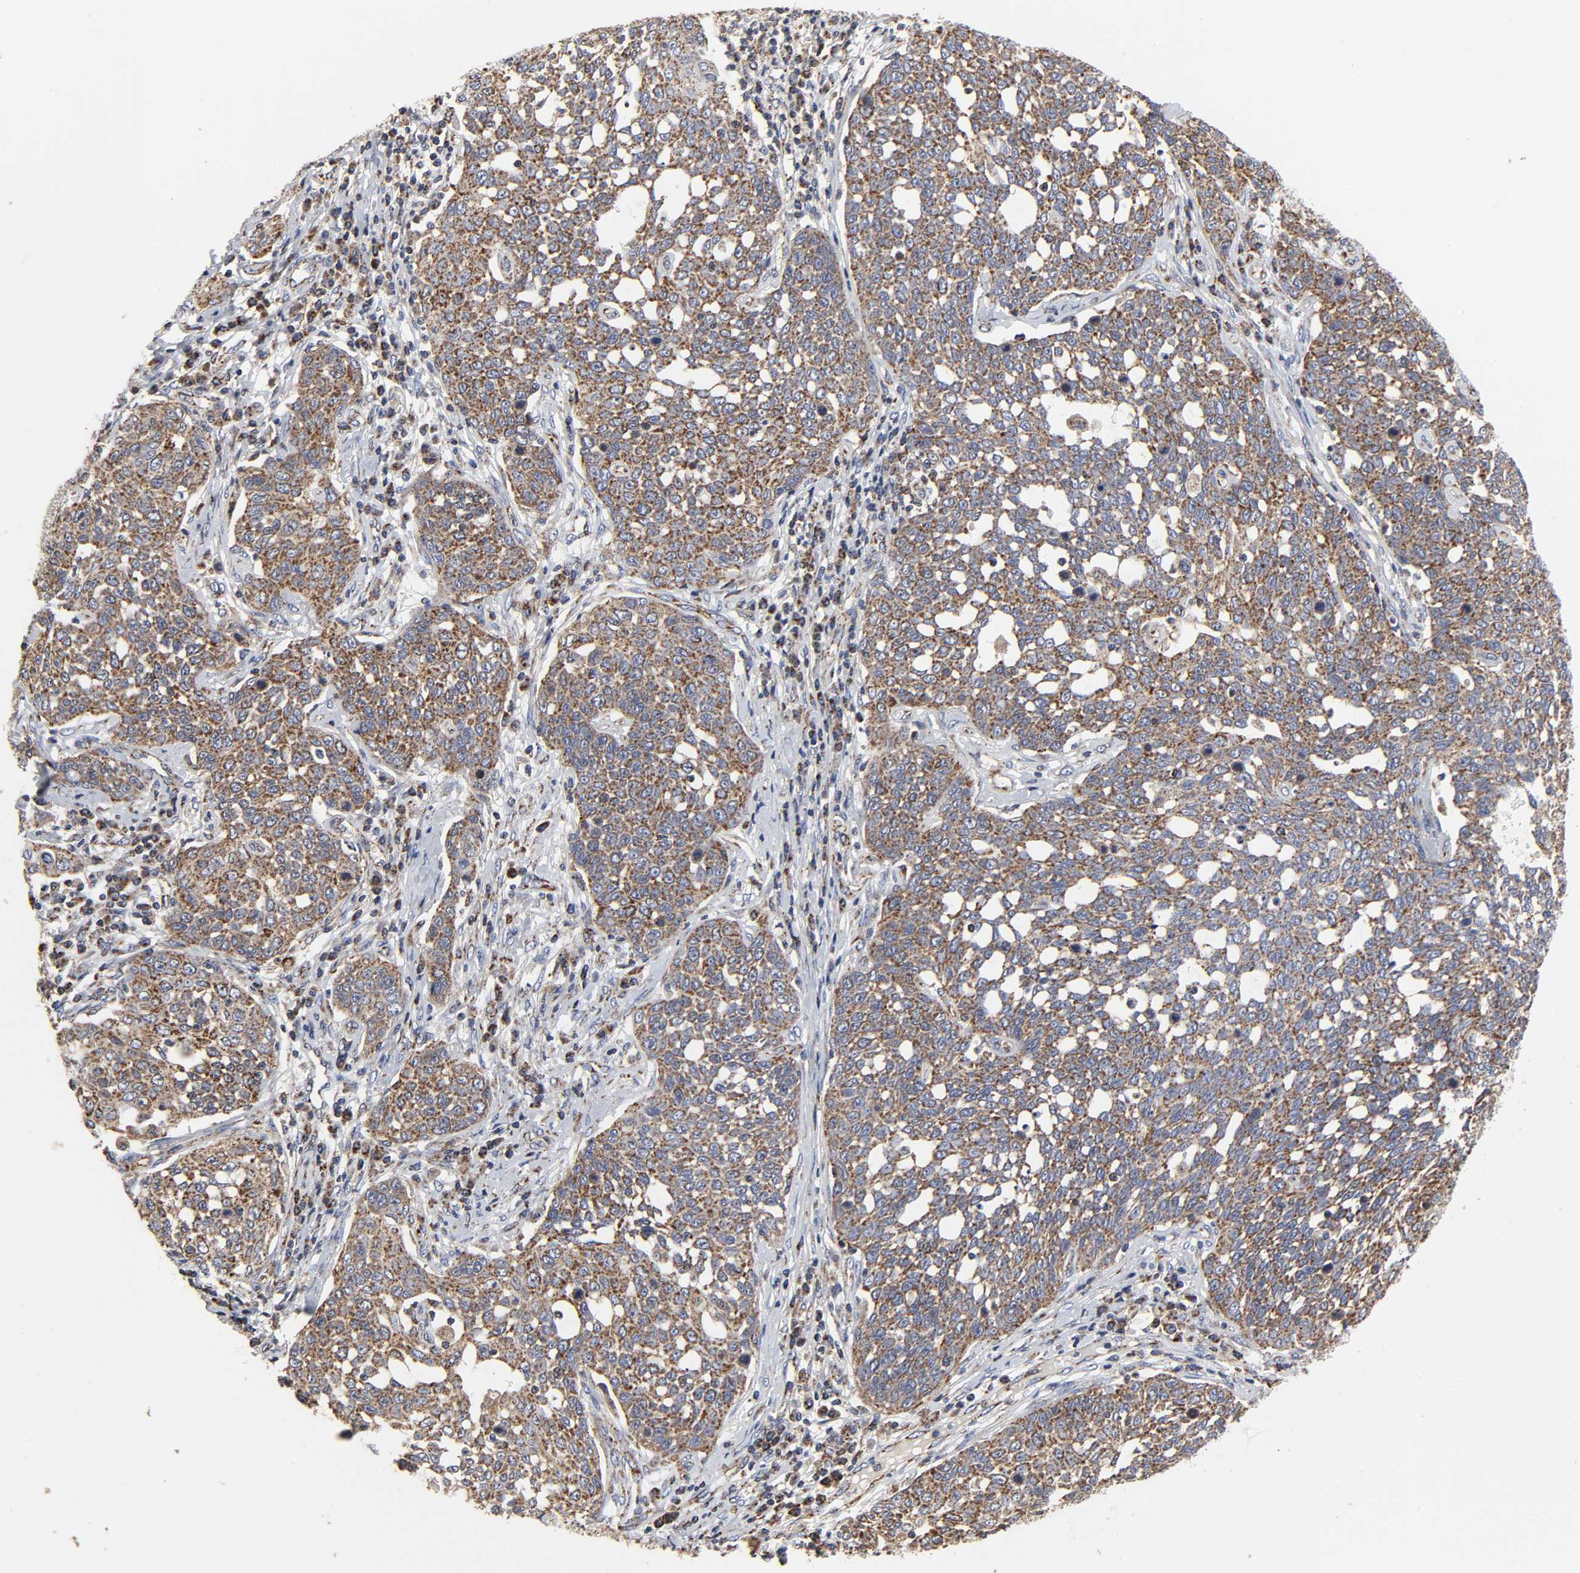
{"staining": {"intensity": "moderate", "quantity": ">75%", "location": "cytoplasmic/membranous"}, "tissue": "cervical cancer", "cell_type": "Tumor cells", "image_type": "cancer", "snomed": [{"axis": "morphology", "description": "Squamous cell carcinoma, NOS"}, {"axis": "topography", "description": "Cervix"}], "caption": "A brown stain highlights moderate cytoplasmic/membranous staining of a protein in human cervical squamous cell carcinoma tumor cells.", "gene": "COX6B1", "patient": {"sex": "female", "age": 34}}